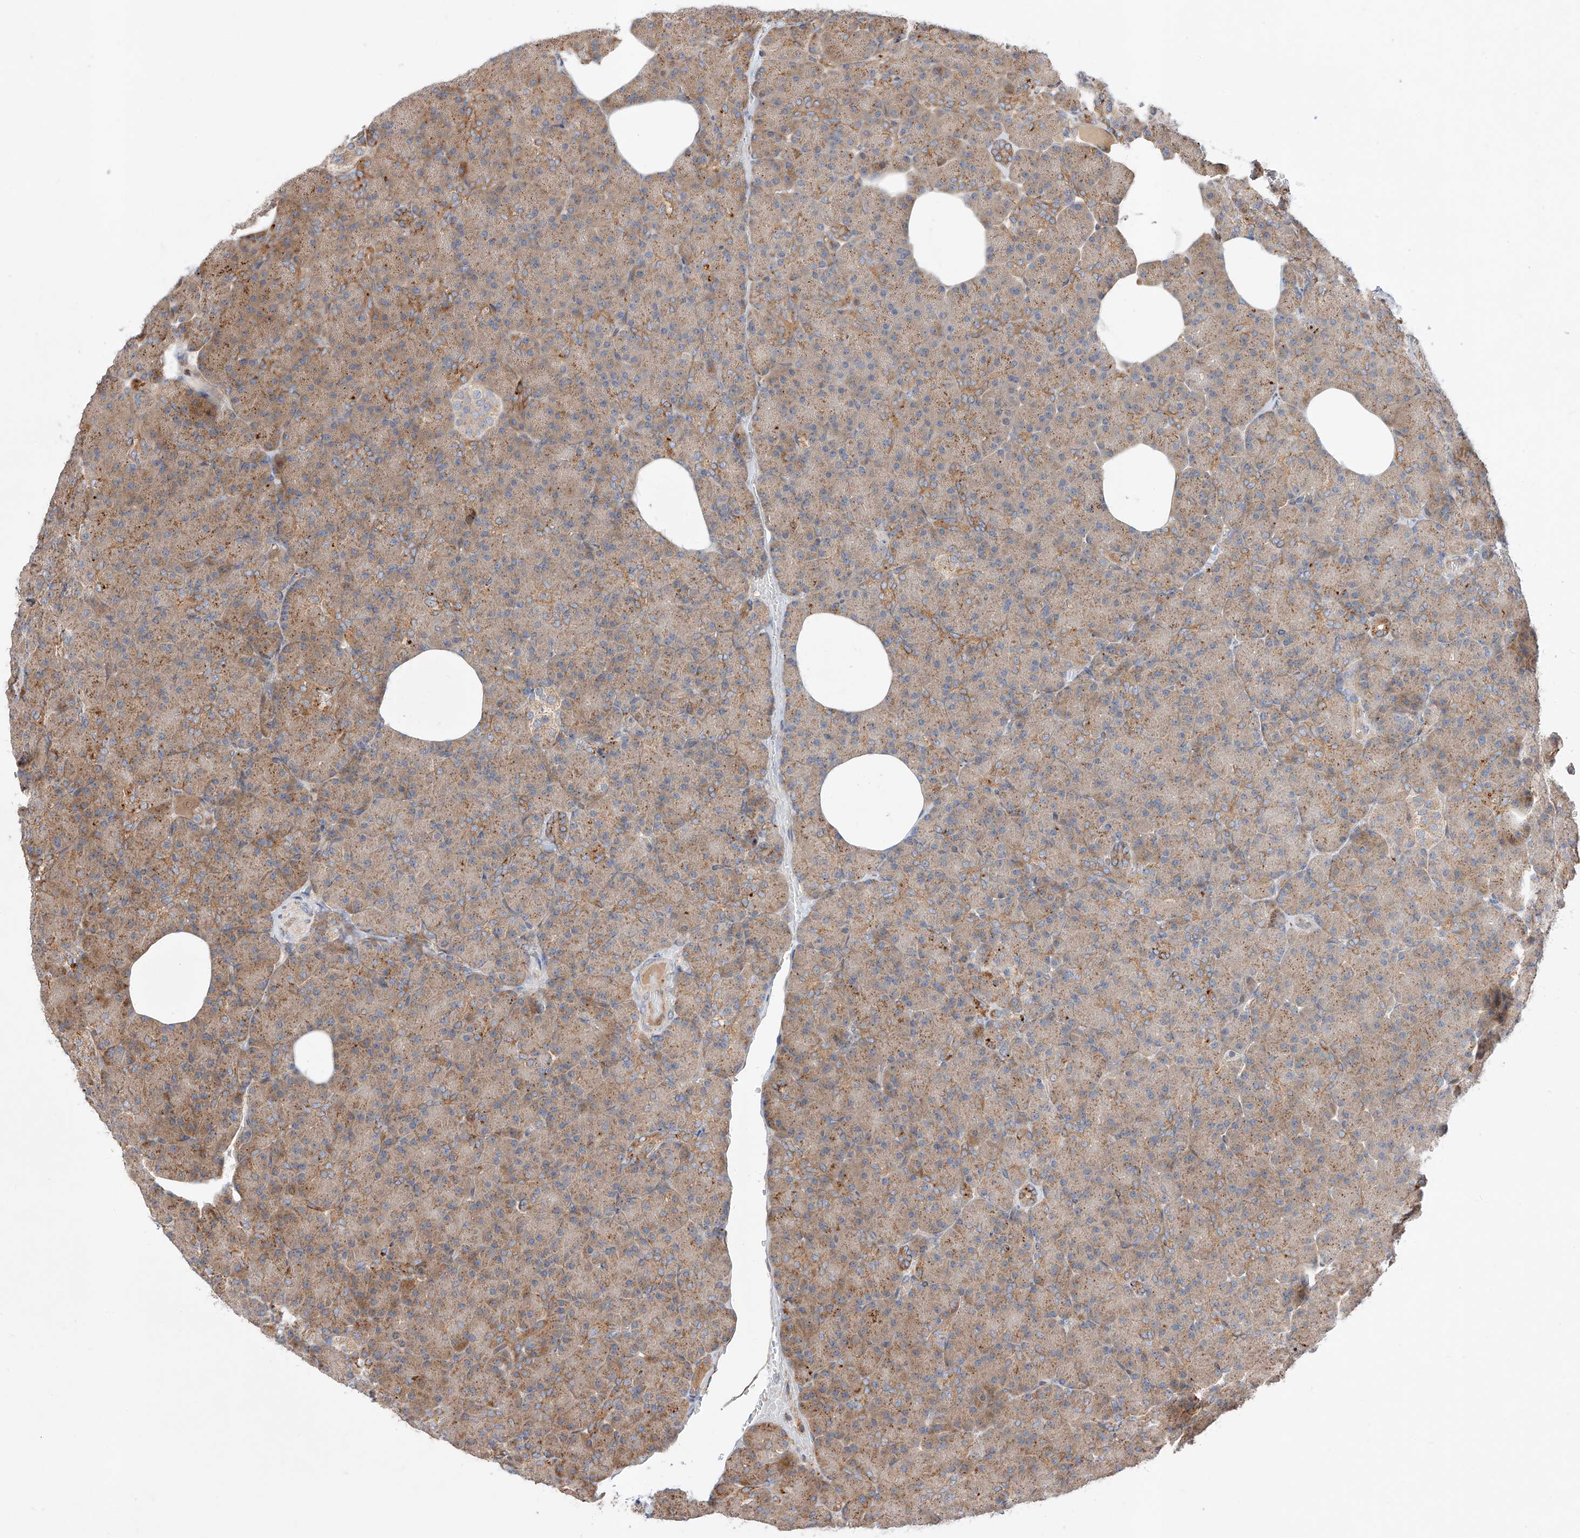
{"staining": {"intensity": "moderate", "quantity": ">75%", "location": "cytoplasmic/membranous"}, "tissue": "pancreas", "cell_type": "Exocrine glandular cells", "image_type": "normal", "snomed": [{"axis": "morphology", "description": "Normal tissue, NOS"}, {"axis": "topography", "description": "Pancreas"}], "caption": "Brown immunohistochemical staining in unremarkable pancreas displays moderate cytoplasmic/membranous expression in approximately >75% of exocrine glandular cells.", "gene": "DIRAS3", "patient": {"sex": "female", "age": 43}}